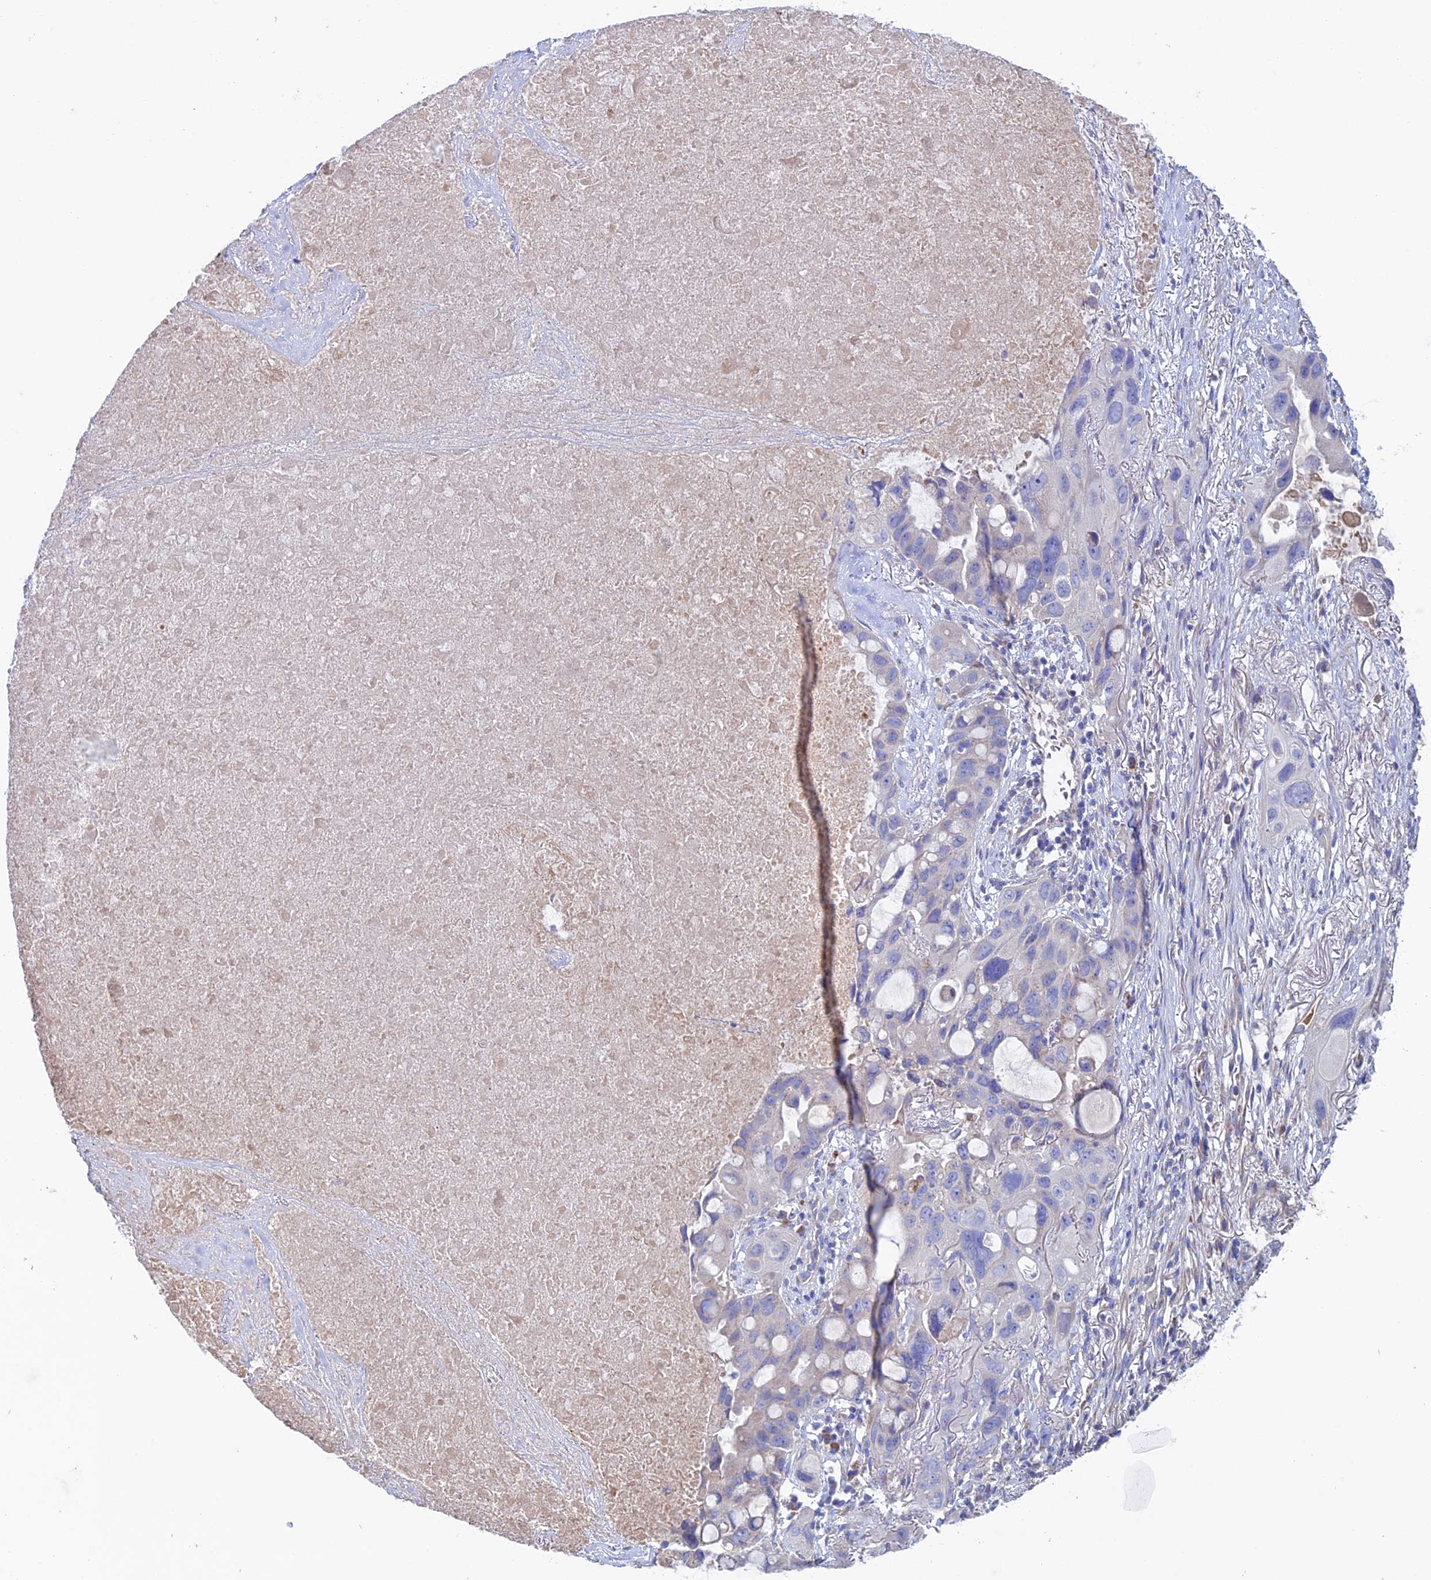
{"staining": {"intensity": "negative", "quantity": "none", "location": "none"}, "tissue": "lung cancer", "cell_type": "Tumor cells", "image_type": "cancer", "snomed": [{"axis": "morphology", "description": "Squamous cell carcinoma, NOS"}, {"axis": "topography", "description": "Lung"}], "caption": "Immunohistochemistry histopathology image of lung cancer stained for a protein (brown), which reveals no positivity in tumor cells.", "gene": "SLC15A5", "patient": {"sex": "female", "age": 73}}